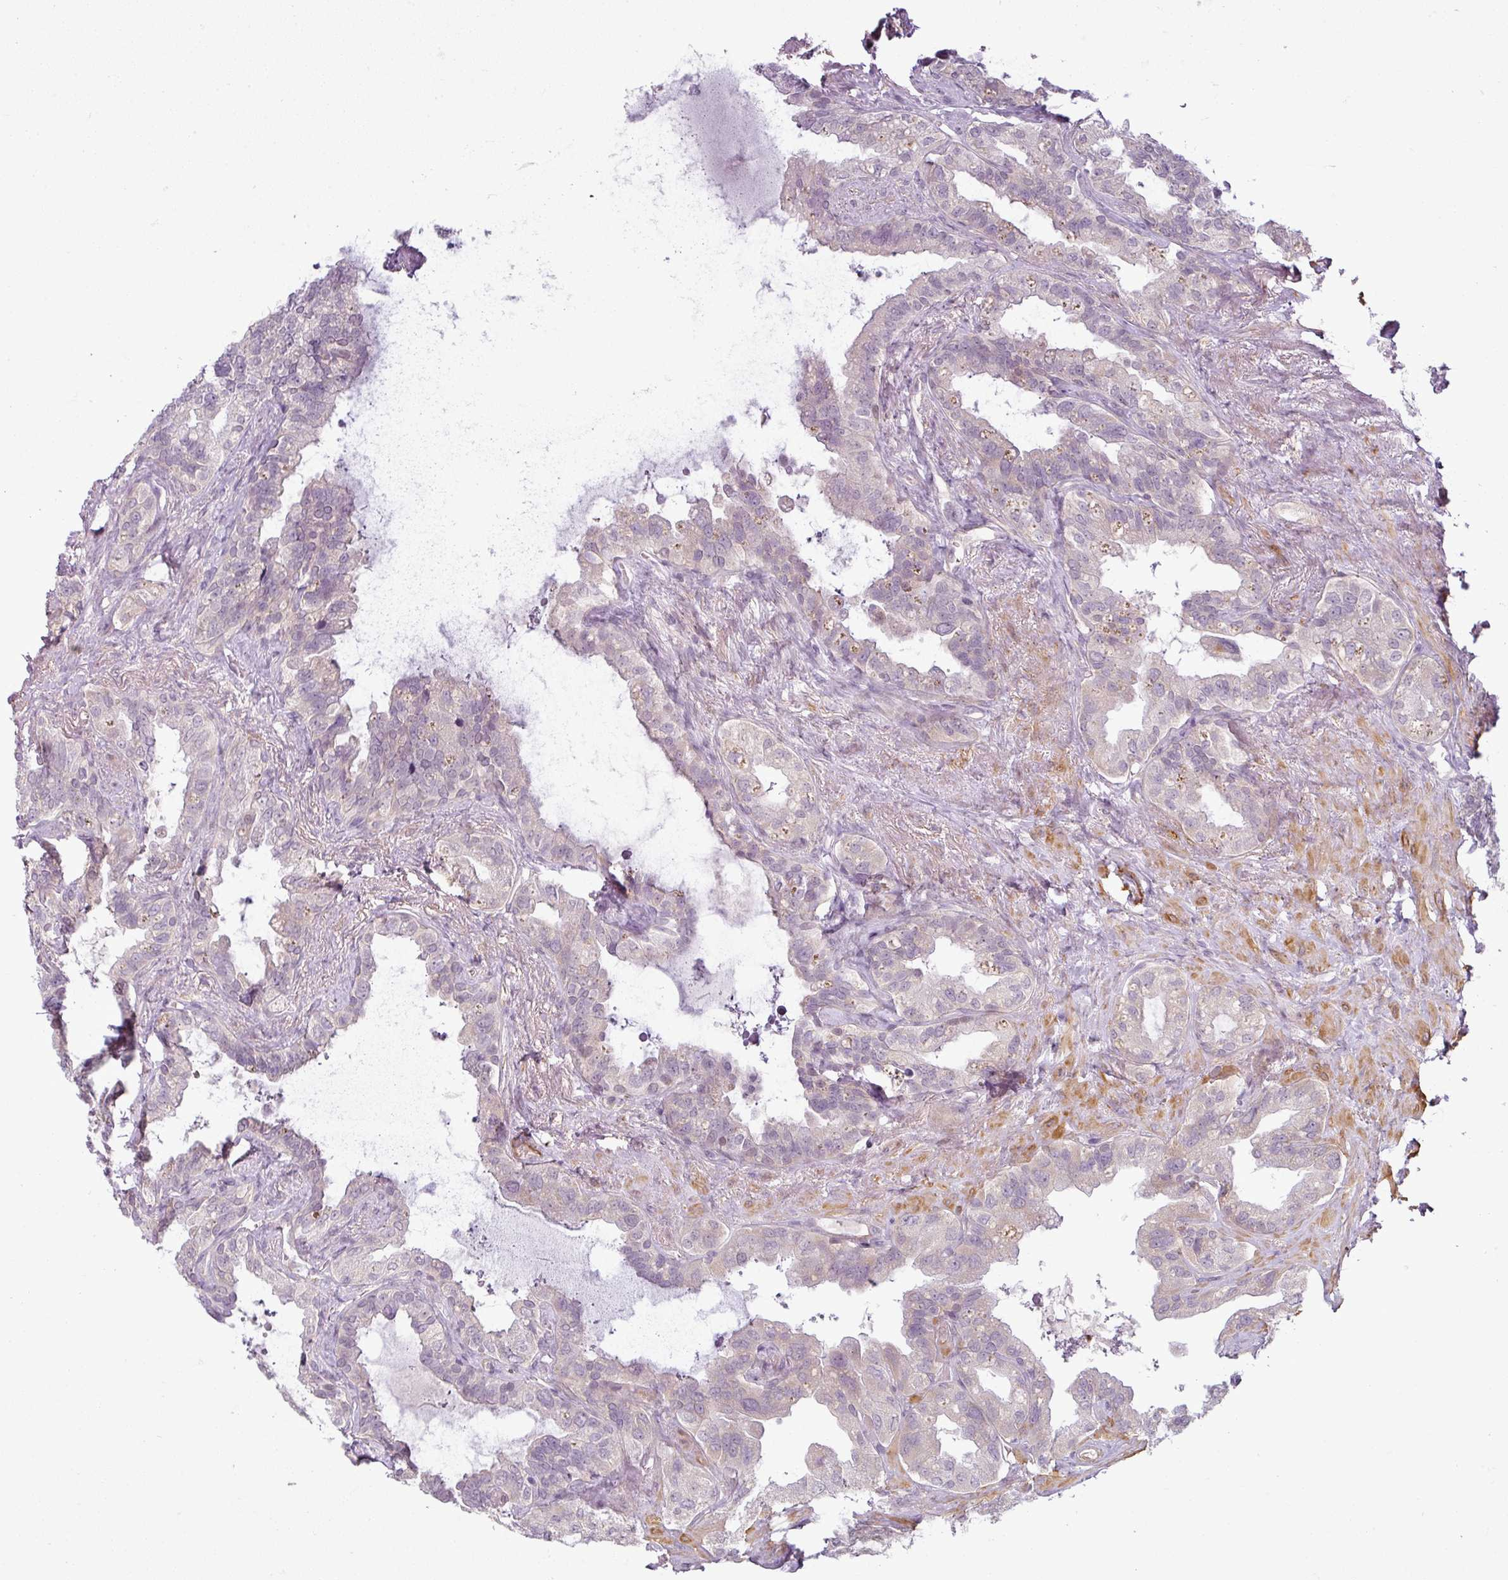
{"staining": {"intensity": "negative", "quantity": "none", "location": "none"}, "tissue": "seminal vesicle", "cell_type": "Glandular cells", "image_type": "normal", "snomed": [{"axis": "morphology", "description": "Normal tissue, NOS"}, {"axis": "topography", "description": "Seminal veicle"}, {"axis": "topography", "description": "Peripheral nerve tissue"}], "caption": "IHC photomicrograph of benign seminal vesicle stained for a protein (brown), which shows no positivity in glandular cells. The staining is performed using DAB (3,3'-diaminobenzidine) brown chromogen with nuclei counter-stained in using hematoxylin.", "gene": "OR52D1", "patient": {"sex": "male", "age": 76}}